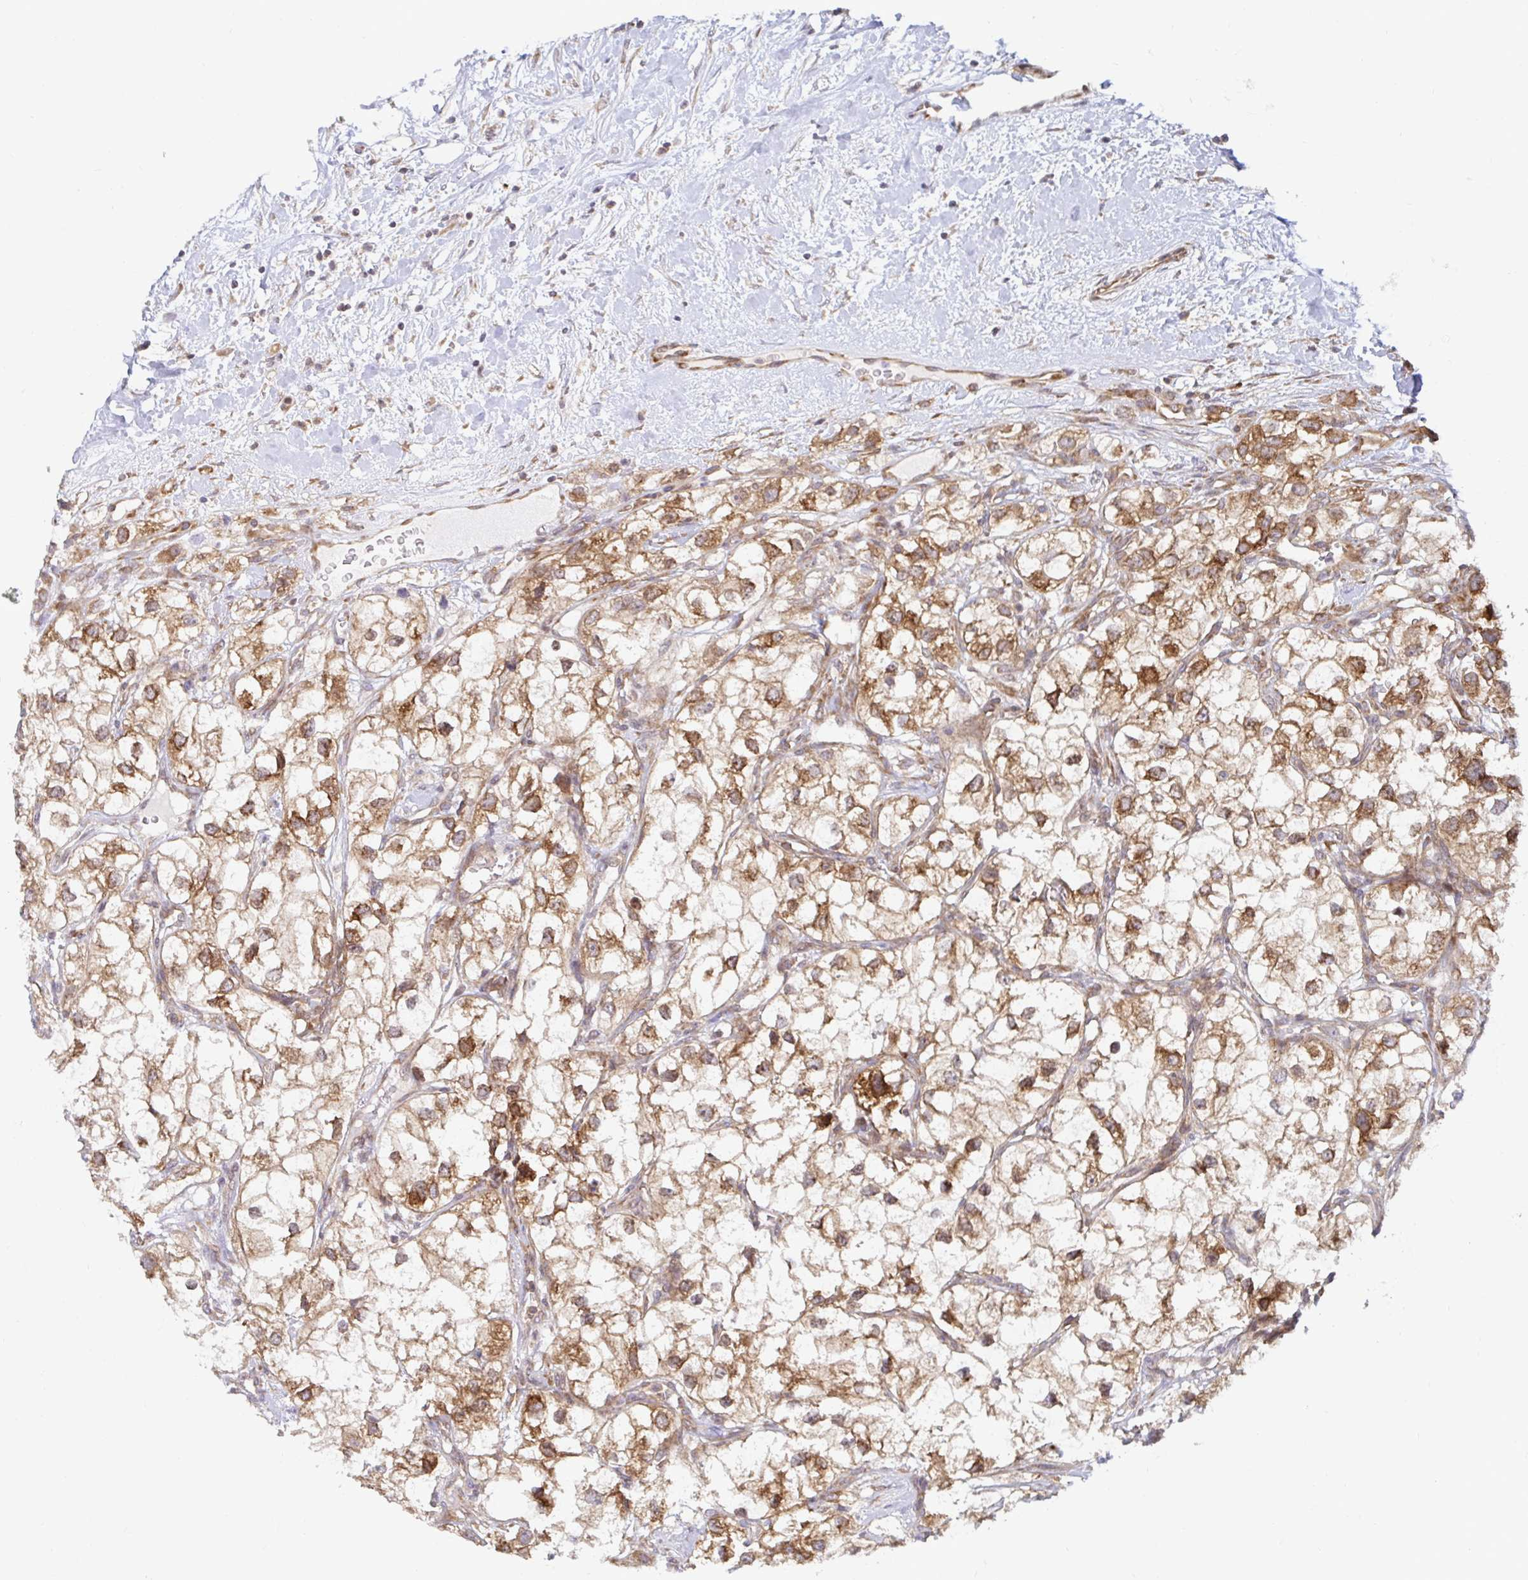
{"staining": {"intensity": "moderate", "quantity": ">75%", "location": "cytoplasmic/membranous"}, "tissue": "renal cancer", "cell_type": "Tumor cells", "image_type": "cancer", "snomed": [{"axis": "morphology", "description": "Adenocarcinoma, NOS"}, {"axis": "topography", "description": "Kidney"}], "caption": "Human renal adenocarcinoma stained for a protein (brown) shows moderate cytoplasmic/membranous positive expression in approximately >75% of tumor cells.", "gene": "LARP1", "patient": {"sex": "male", "age": 59}}